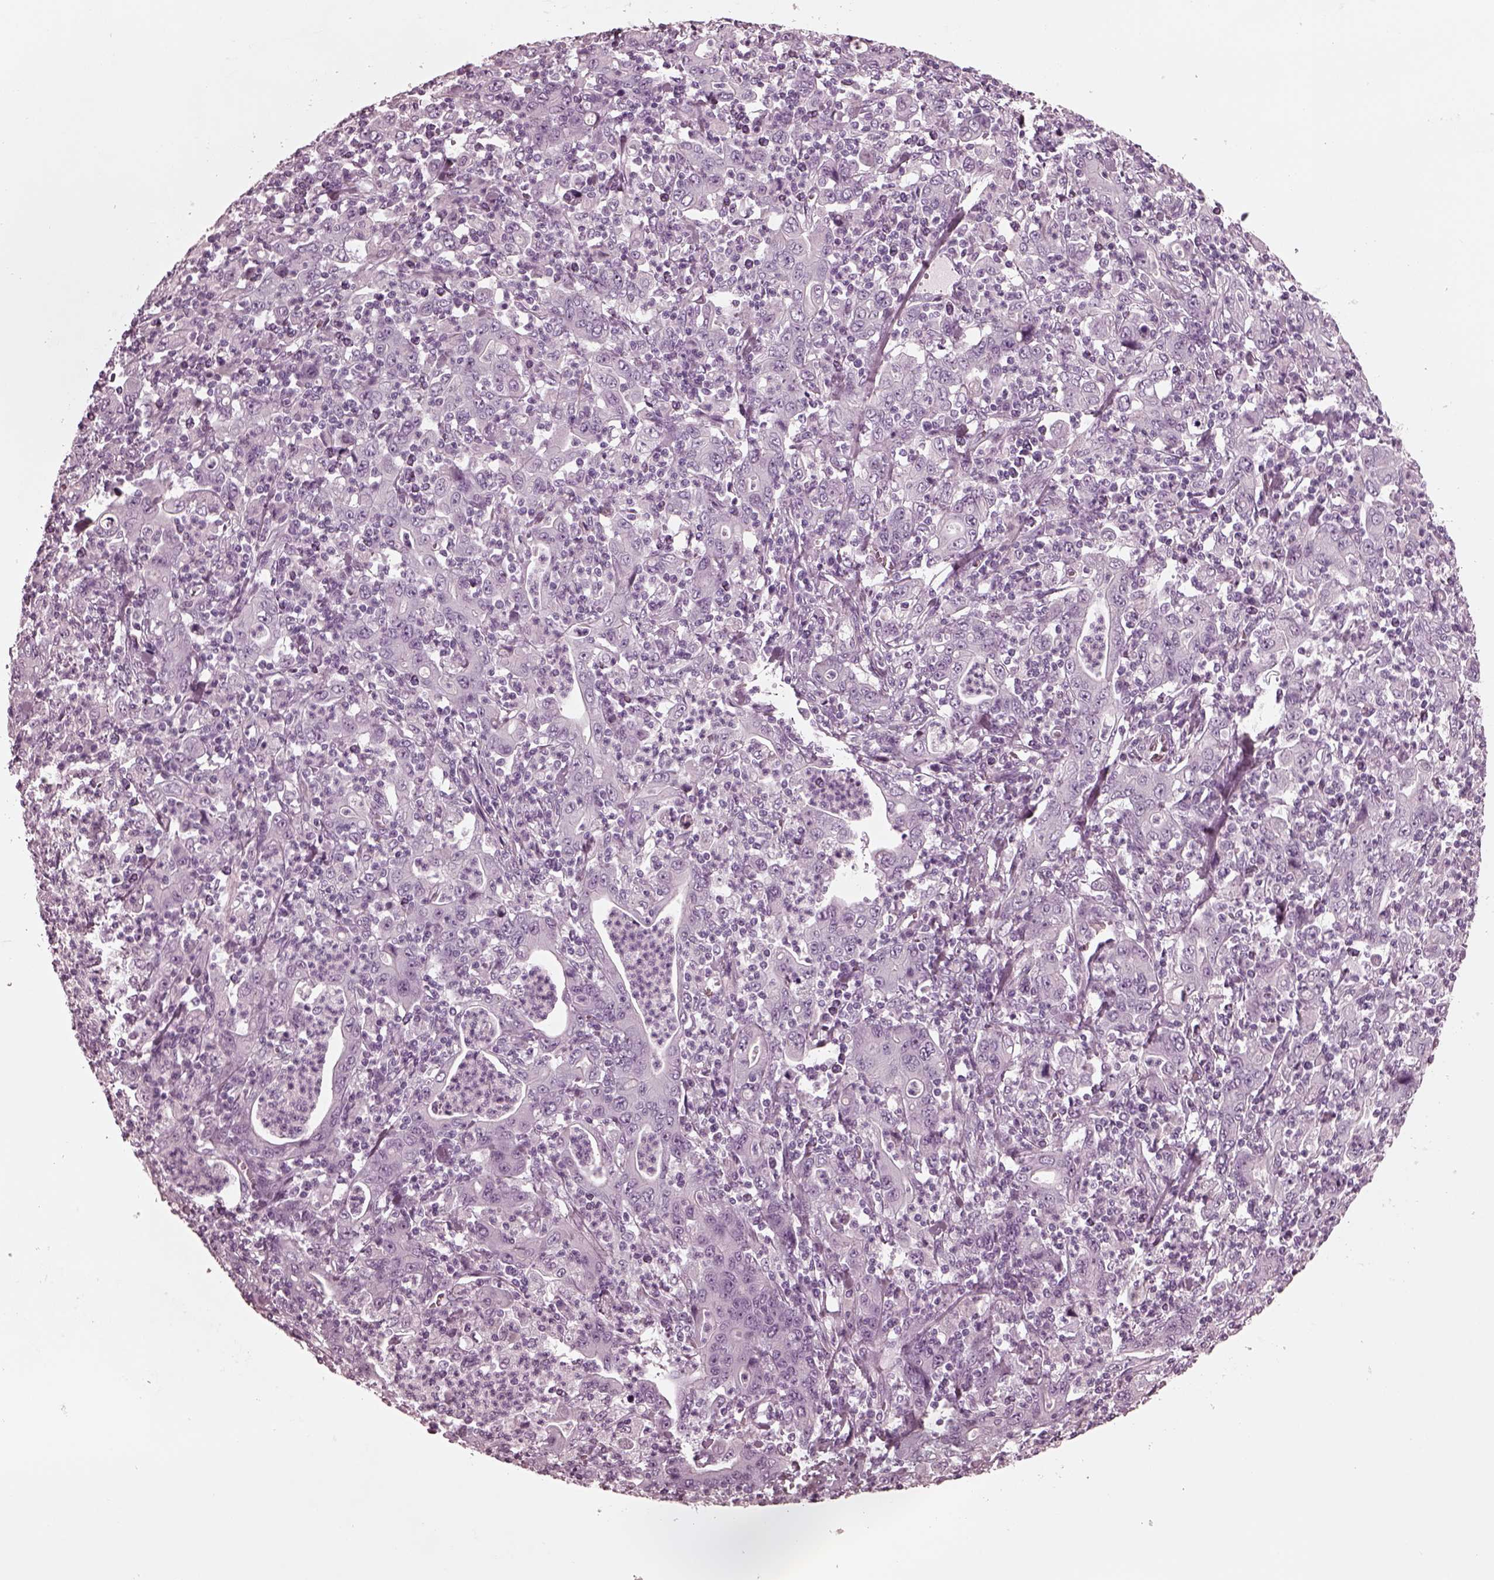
{"staining": {"intensity": "negative", "quantity": "none", "location": "none"}, "tissue": "stomach cancer", "cell_type": "Tumor cells", "image_type": "cancer", "snomed": [{"axis": "morphology", "description": "Adenocarcinoma, NOS"}, {"axis": "topography", "description": "Stomach, upper"}], "caption": "This is an immunohistochemistry (IHC) photomicrograph of stomach cancer. There is no expression in tumor cells.", "gene": "GRM6", "patient": {"sex": "male", "age": 69}}